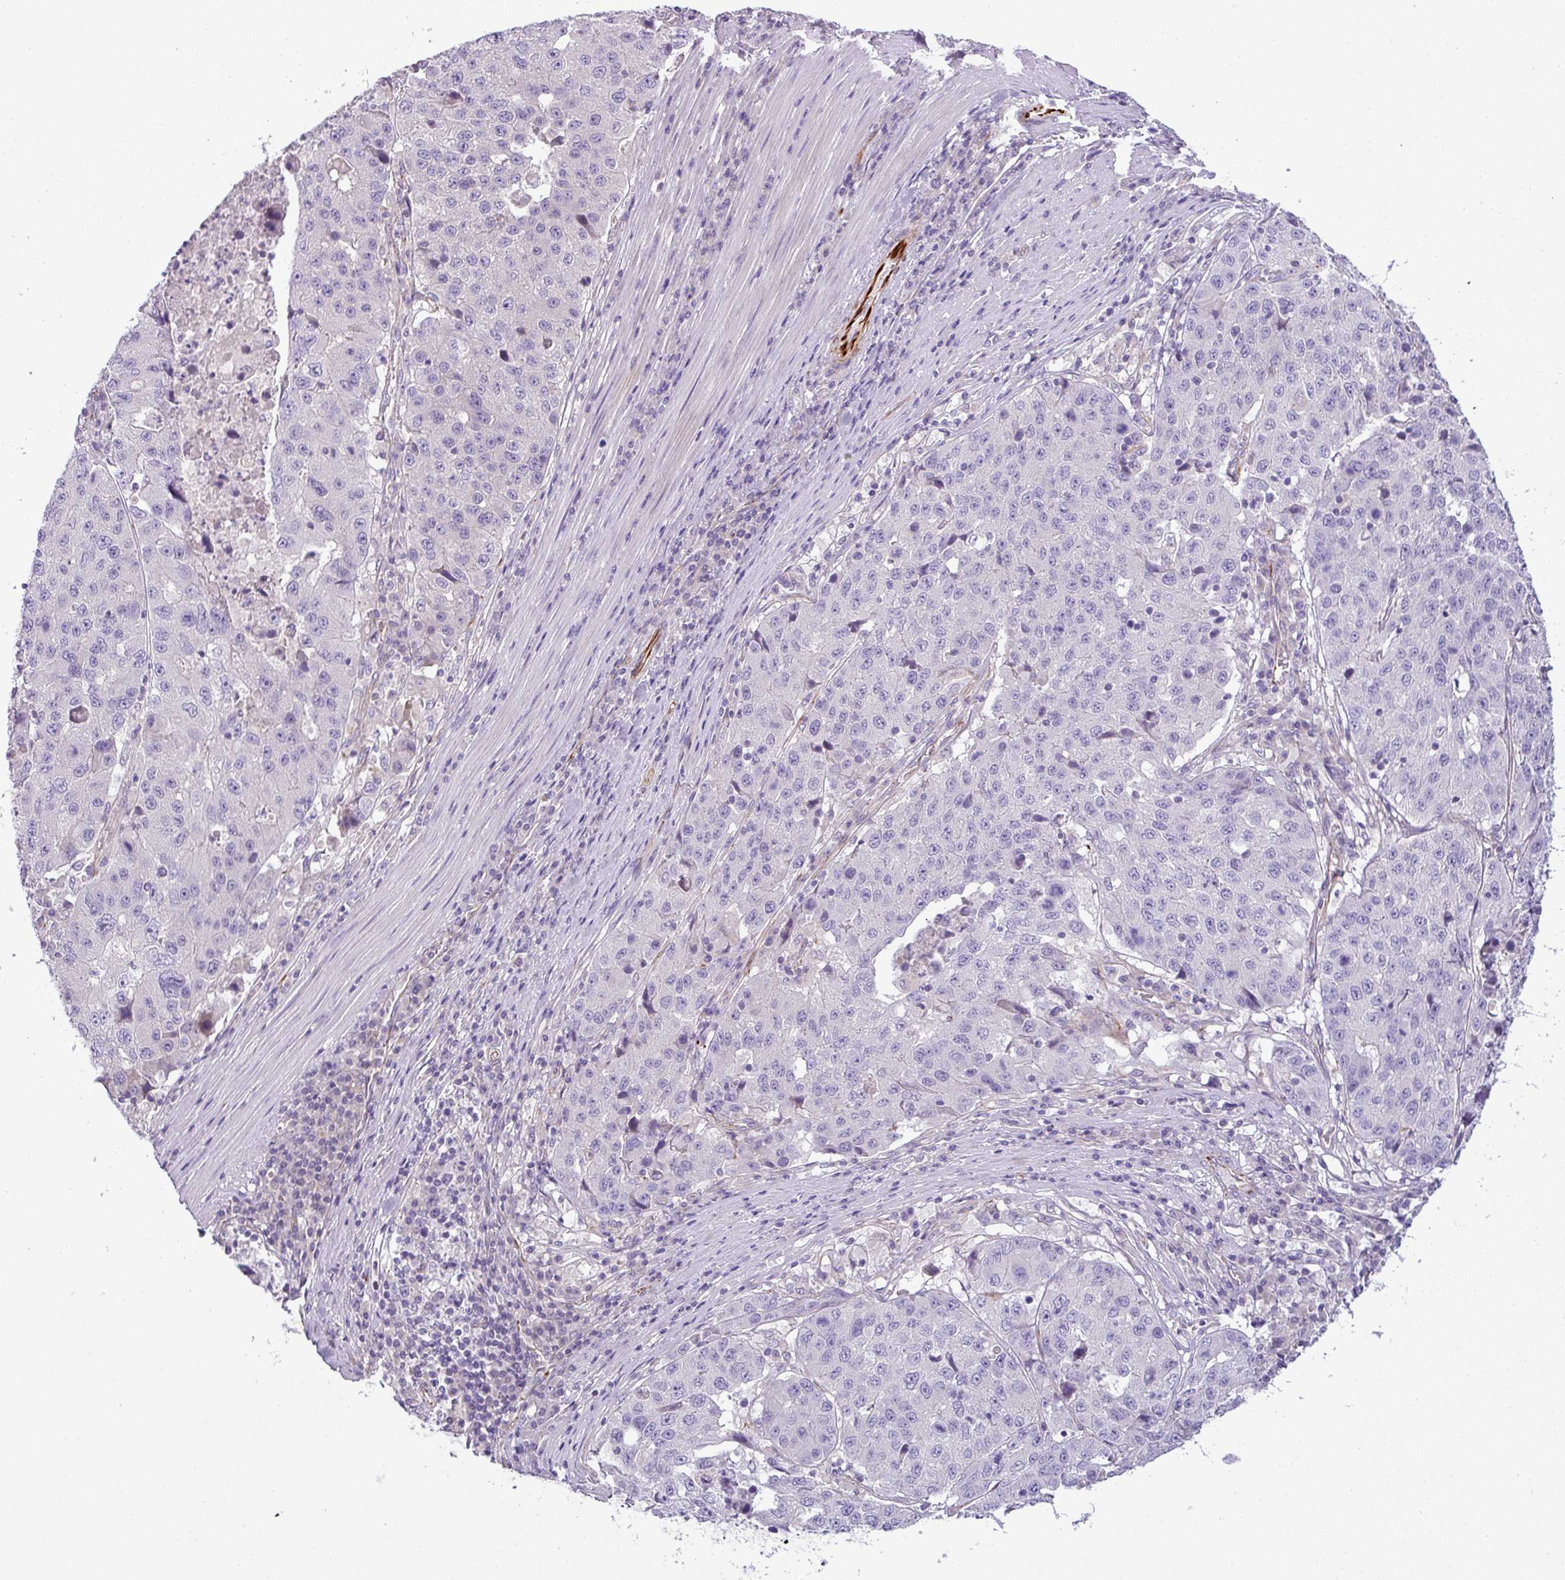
{"staining": {"intensity": "negative", "quantity": "none", "location": "none"}, "tissue": "stomach cancer", "cell_type": "Tumor cells", "image_type": "cancer", "snomed": [{"axis": "morphology", "description": "Adenocarcinoma, NOS"}, {"axis": "topography", "description": "Stomach"}], "caption": "Immunohistochemical staining of stomach adenocarcinoma displays no significant staining in tumor cells. (DAB immunohistochemistry with hematoxylin counter stain).", "gene": "ENSG00000273748", "patient": {"sex": "male", "age": 71}}